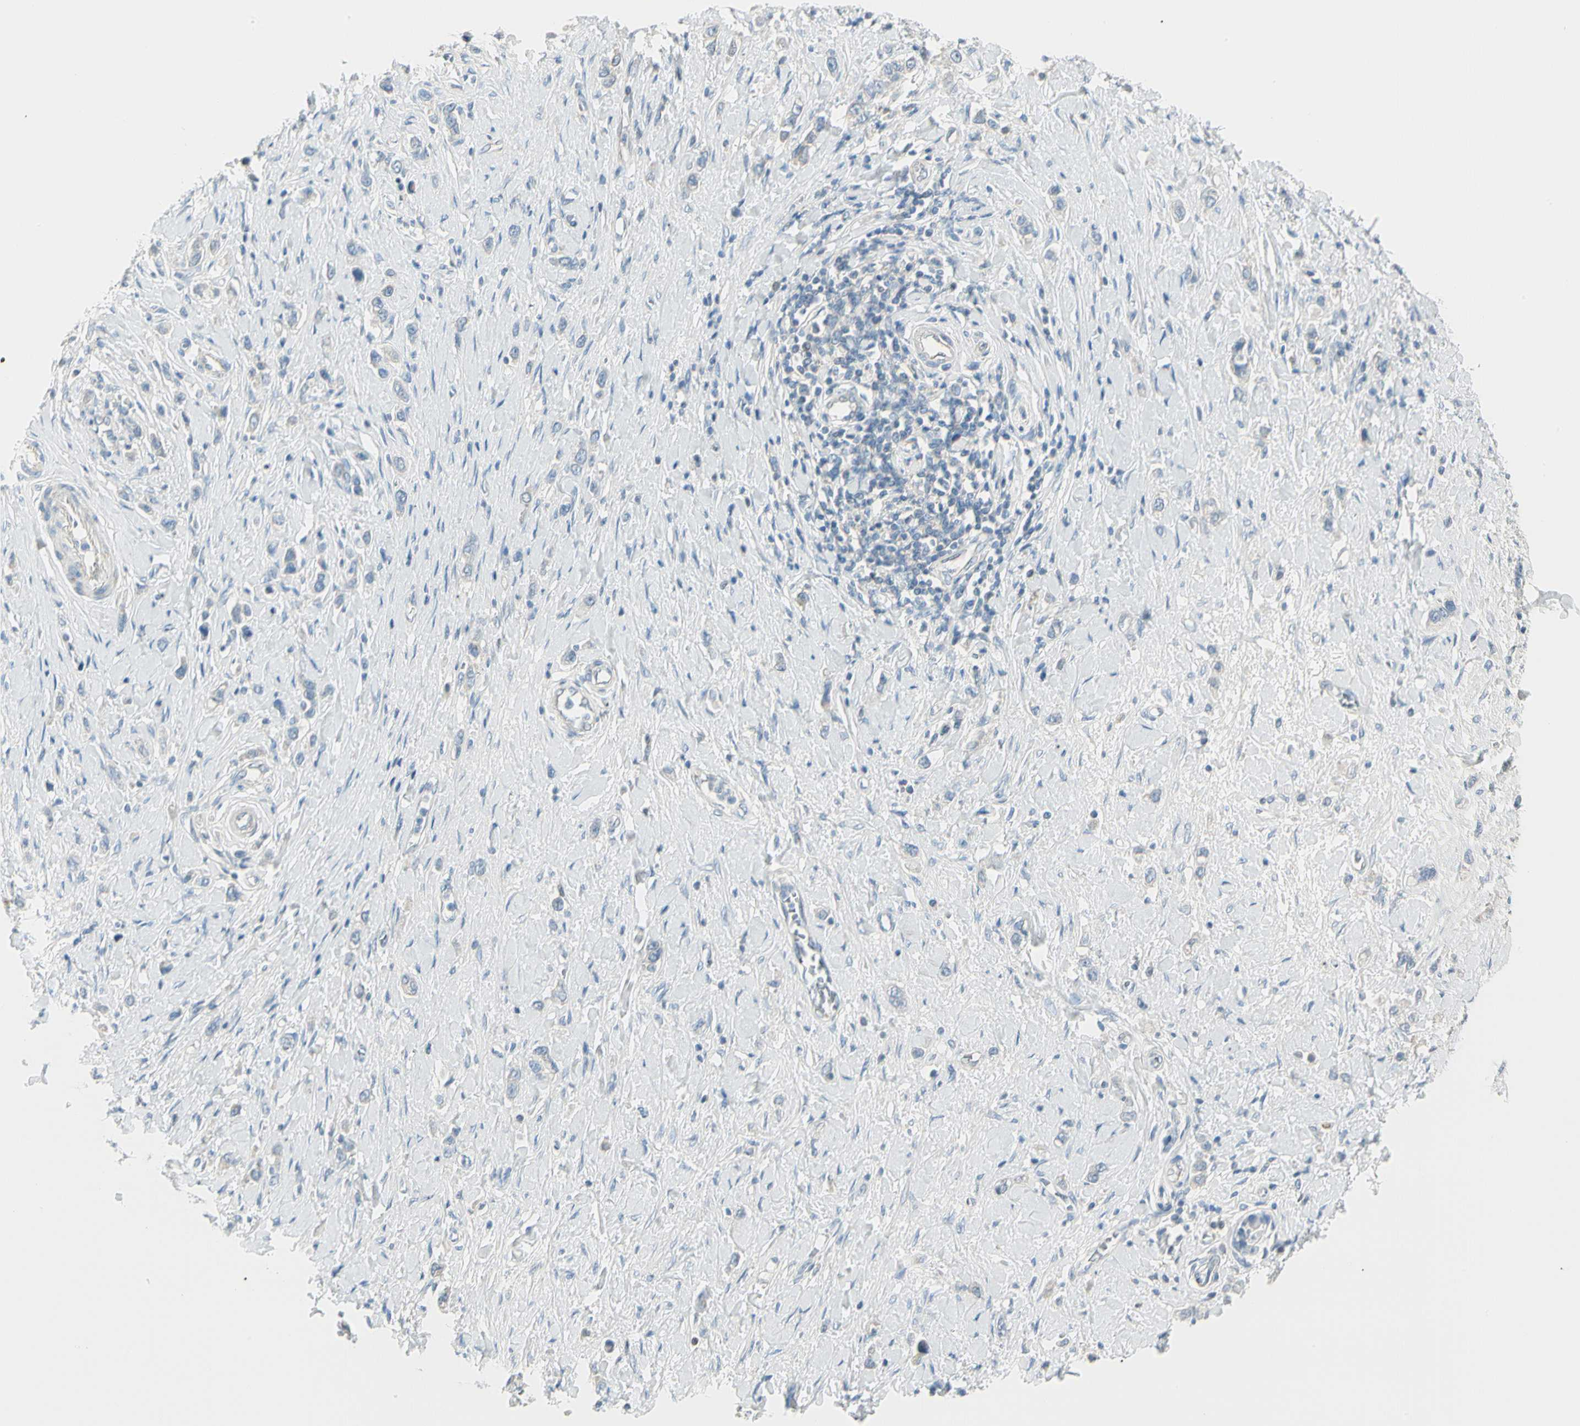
{"staining": {"intensity": "negative", "quantity": "none", "location": "none"}, "tissue": "stomach cancer", "cell_type": "Tumor cells", "image_type": "cancer", "snomed": [{"axis": "morphology", "description": "Normal tissue, NOS"}, {"axis": "morphology", "description": "Adenocarcinoma, NOS"}, {"axis": "topography", "description": "Stomach, upper"}, {"axis": "topography", "description": "Stomach"}], "caption": "Immunohistochemistry (IHC) micrograph of stomach cancer (adenocarcinoma) stained for a protein (brown), which demonstrates no staining in tumor cells.", "gene": "SLC6A15", "patient": {"sex": "female", "age": 65}}